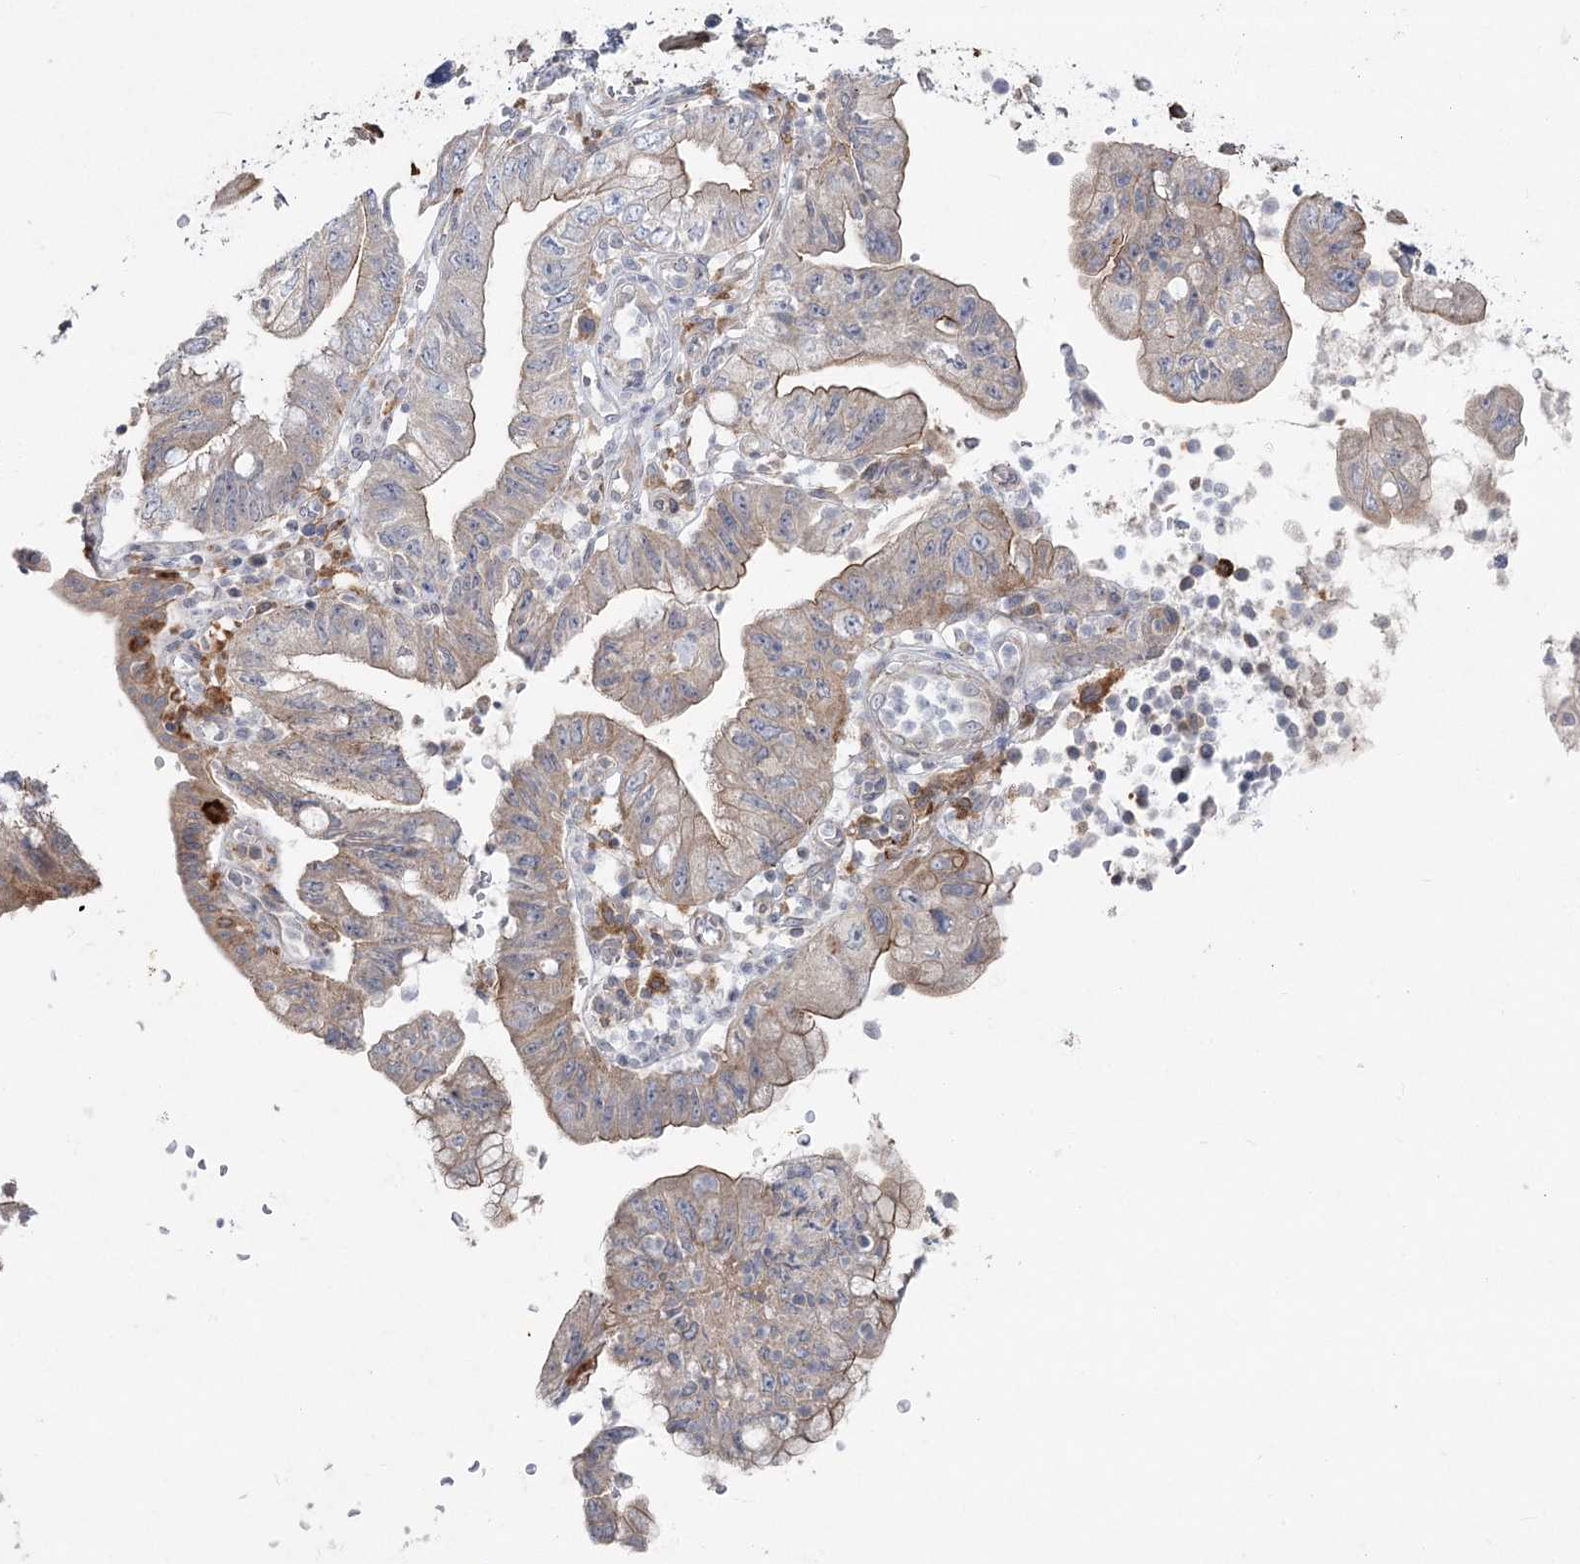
{"staining": {"intensity": "weak", "quantity": "25%-75%", "location": "cytoplasmic/membranous"}, "tissue": "pancreatic cancer", "cell_type": "Tumor cells", "image_type": "cancer", "snomed": [{"axis": "morphology", "description": "Adenocarcinoma, NOS"}, {"axis": "topography", "description": "Pancreas"}], "caption": "Weak cytoplasmic/membranous positivity for a protein is present in about 25%-75% of tumor cells of pancreatic adenocarcinoma using IHC.", "gene": "SCN11A", "patient": {"sex": "female", "age": 73}}